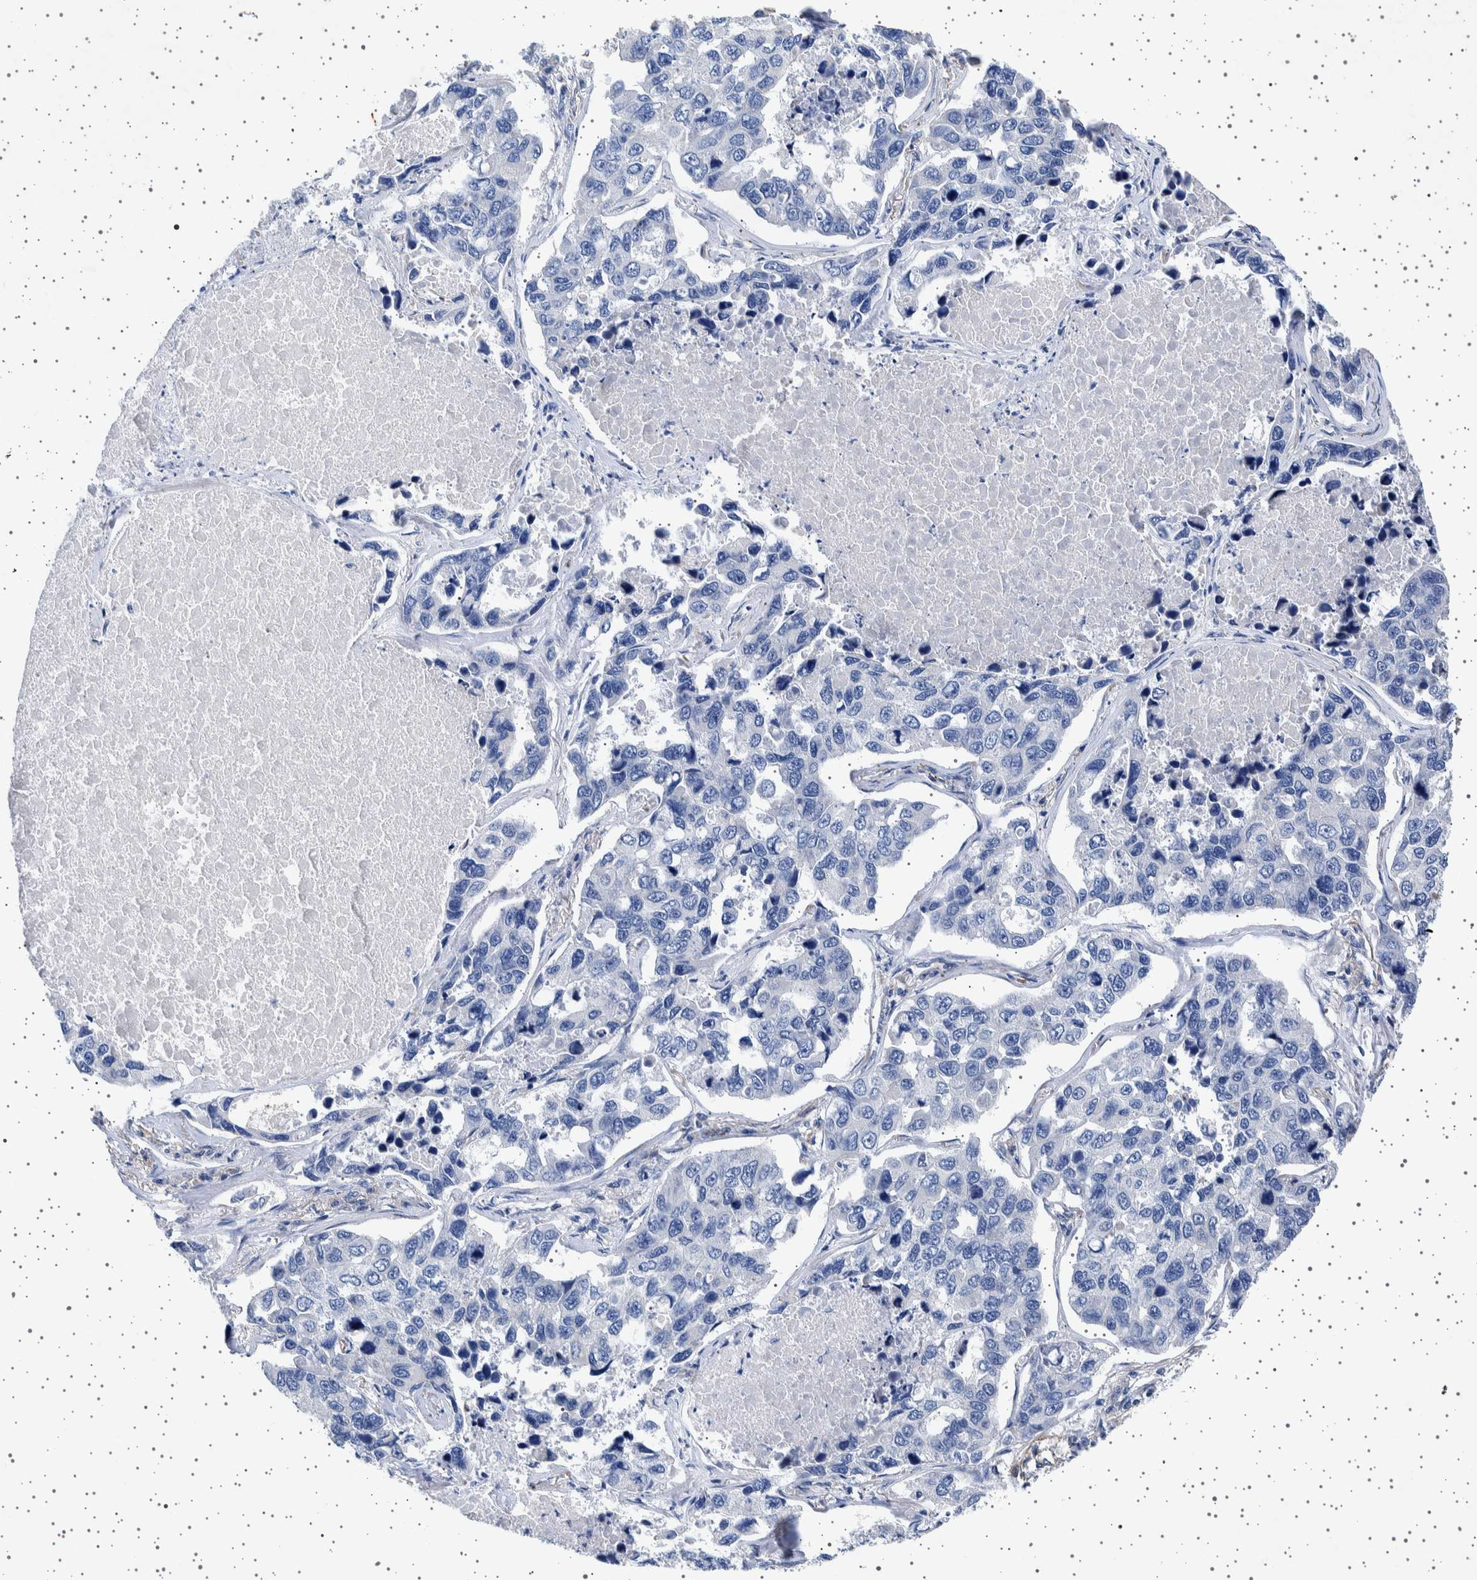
{"staining": {"intensity": "negative", "quantity": "none", "location": "none"}, "tissue": "lung cancer", "cell_type": "Tumor cells", "image_type": "cancer", "snomed": [{"axis": "morphology", "description": "Adenocarcinoma, NOS"}, {"axis": "topography", "description": "Lung"}], "caption": "Histopathology image shows no protein staining in tumor cells of lung cancer tissue. (DAB (3,3'-diaminobenzidine) IHC, high magnification).", "gene": "SEPTIN4", "patient": {"sex": "male", "age": 64}}